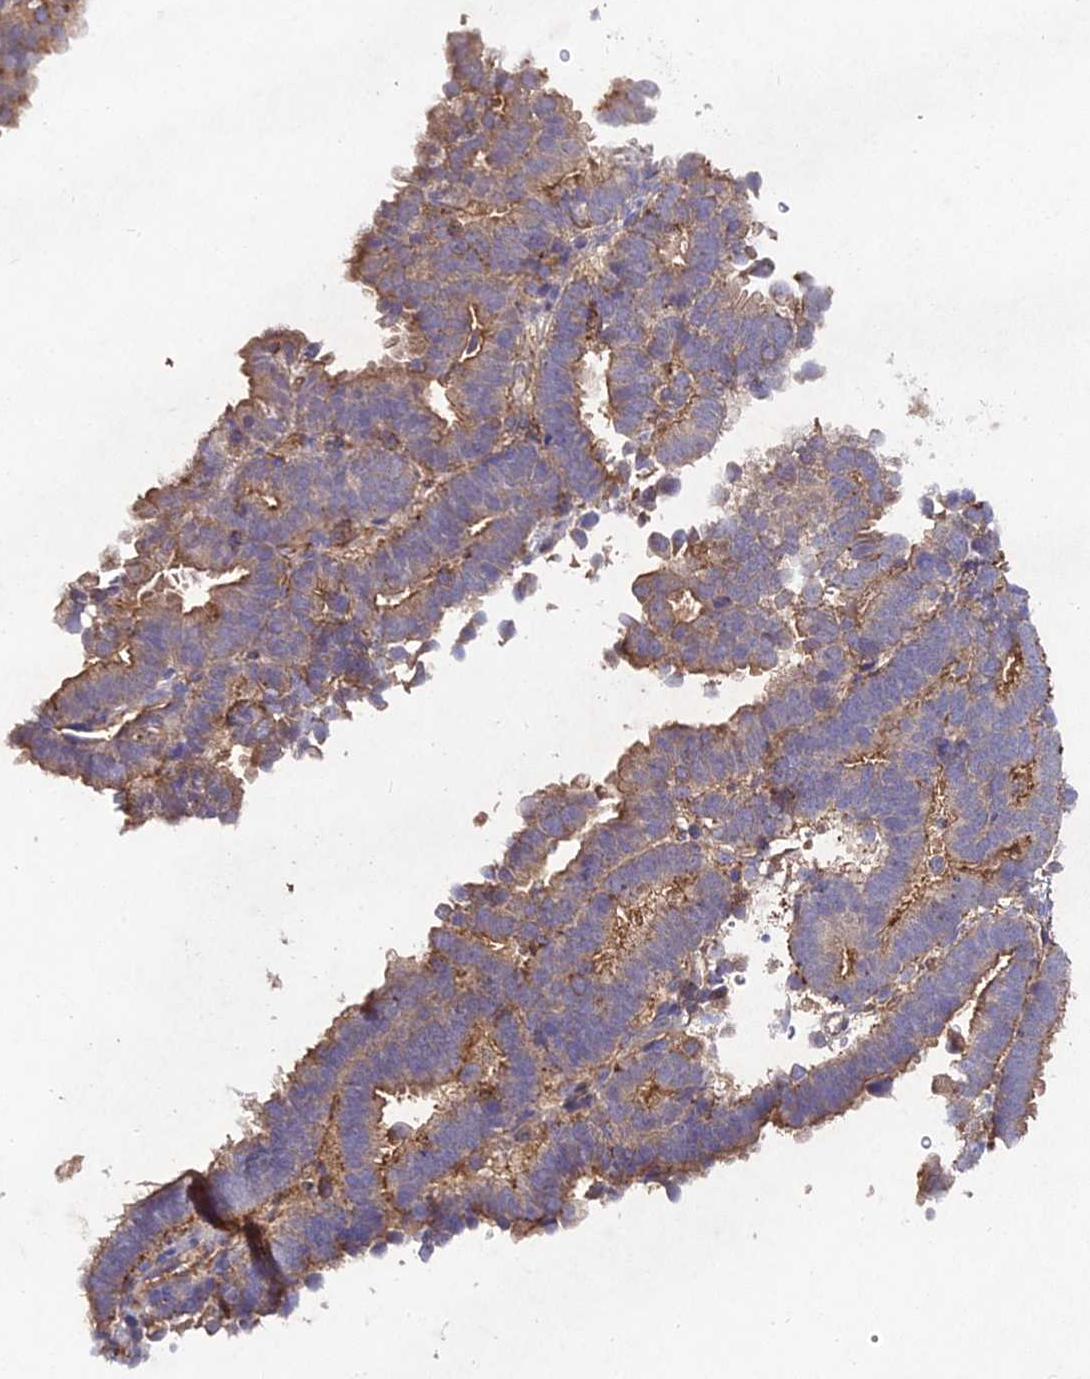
{"staining": {"intensity": "moderate", "quantity": ">75%", "location": "cytoplasmic/membranous"}, "tissue": "endometrial cancer", "cell_type": "Tumor cells", "image_type": "cancer", "snomed": [{"axis": "morphology", "description": "Adenocarcinoma, NOS"}, {"axis": "topography", "description": "Endometrium"}], "caption": "Adenocarcinoma (endometrial) stained for a protein displays moderate cytoplasmic/membranous positivity in tumor cells.", "gene": "AP3M2", "patient": {"sex": "female", "age": 70}}